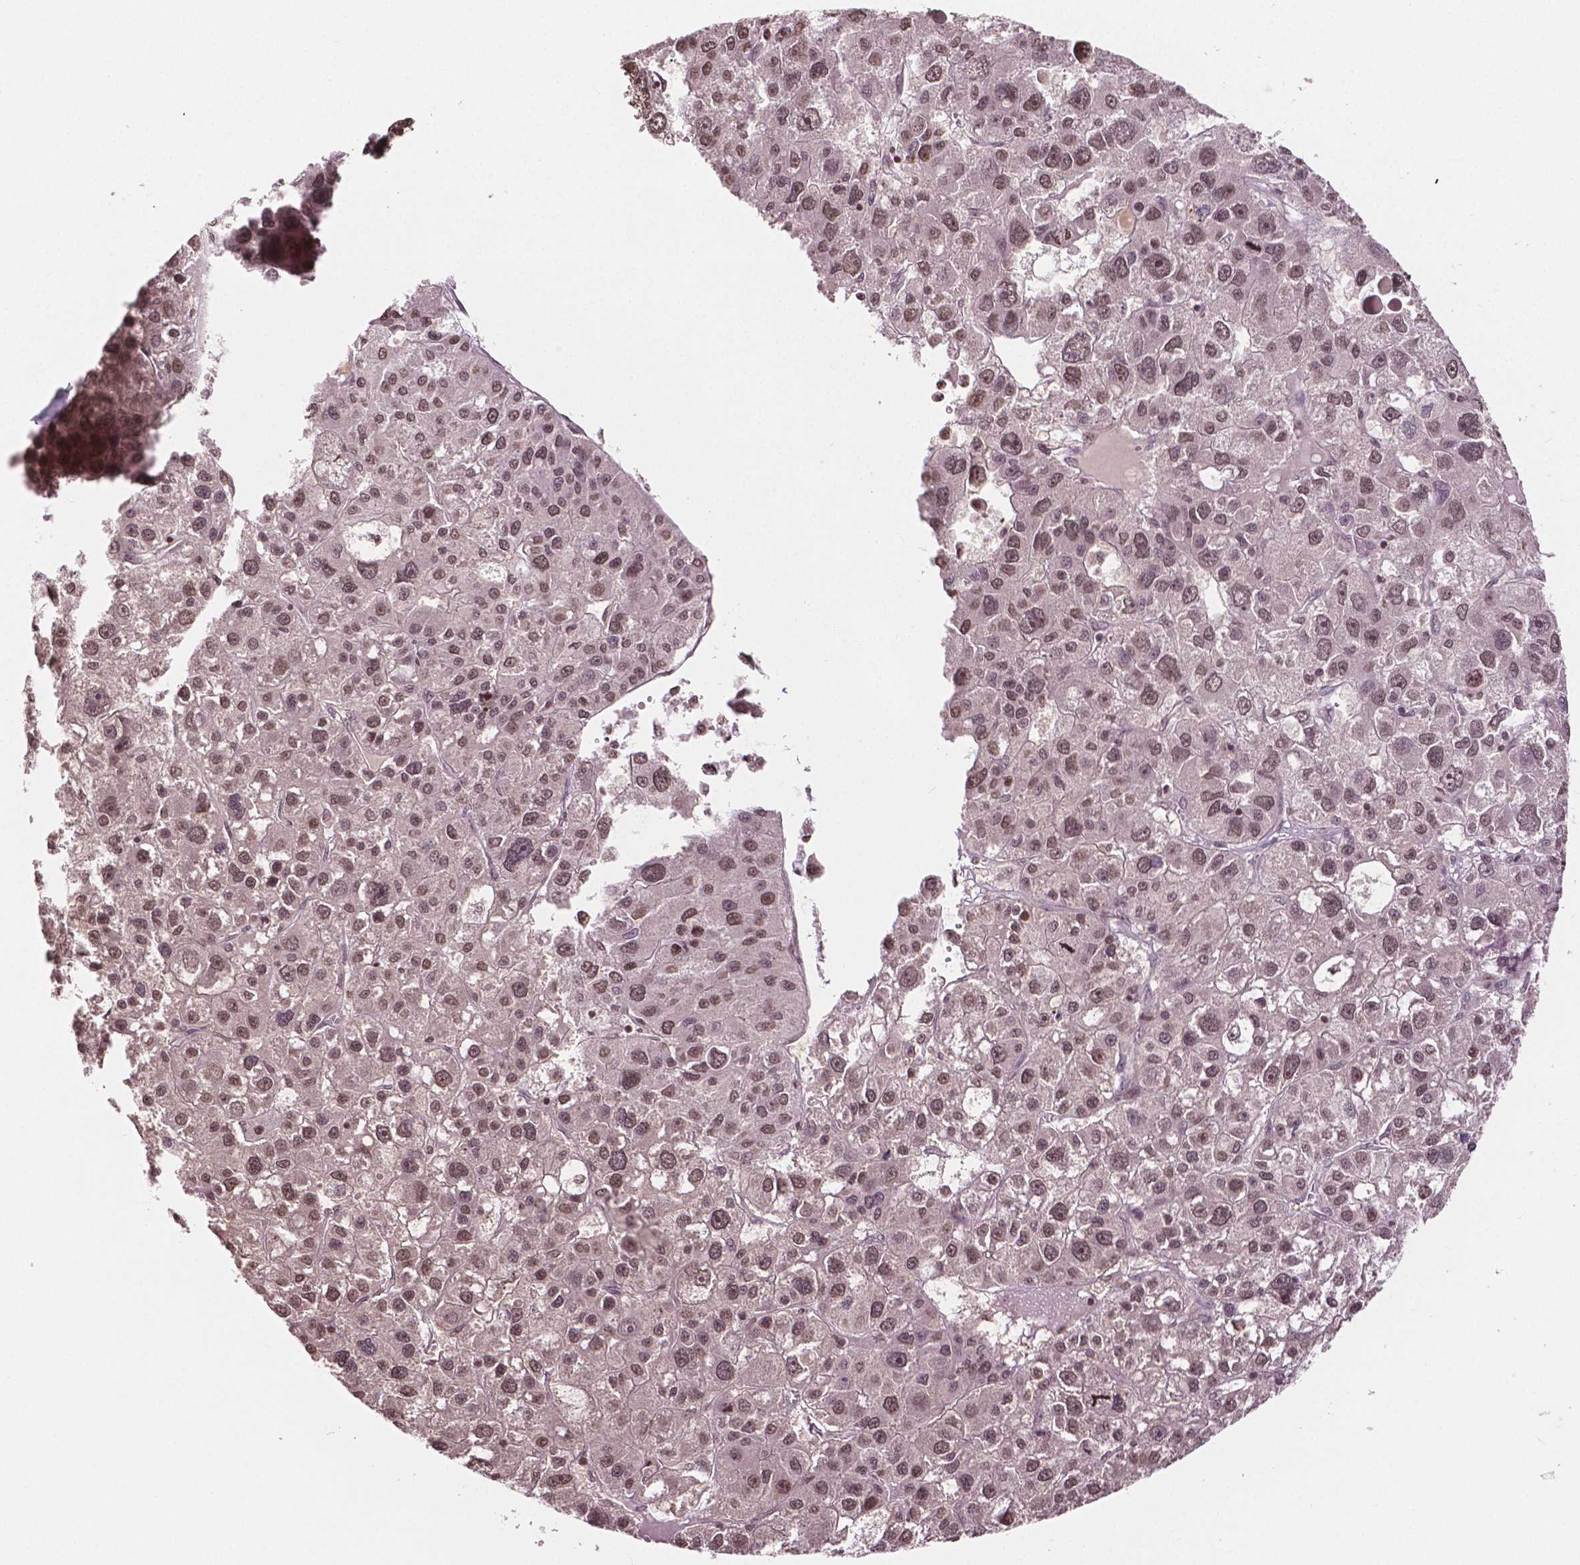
{"staining": {"intensity": "moderate", "quantity": ">75%", "location": "nuclear"}, "tissue": "liver cancer", "cell_type": "Tumor cells", "image_type": "cancer", "snomed": [{"axis": "morphology", "description": "Carcinoma, Hepatocellular, NOS"}, {"axis": "topography", "description": "Liver"}], "caption": "Immunohistochemical staining of hepatocellular carcinoma (liver) reveals moderate nuclear protein positivity in approximately >75% of tumor cells.", "gene": "DEK", "patient": {"sex": "male", "age": 73}}